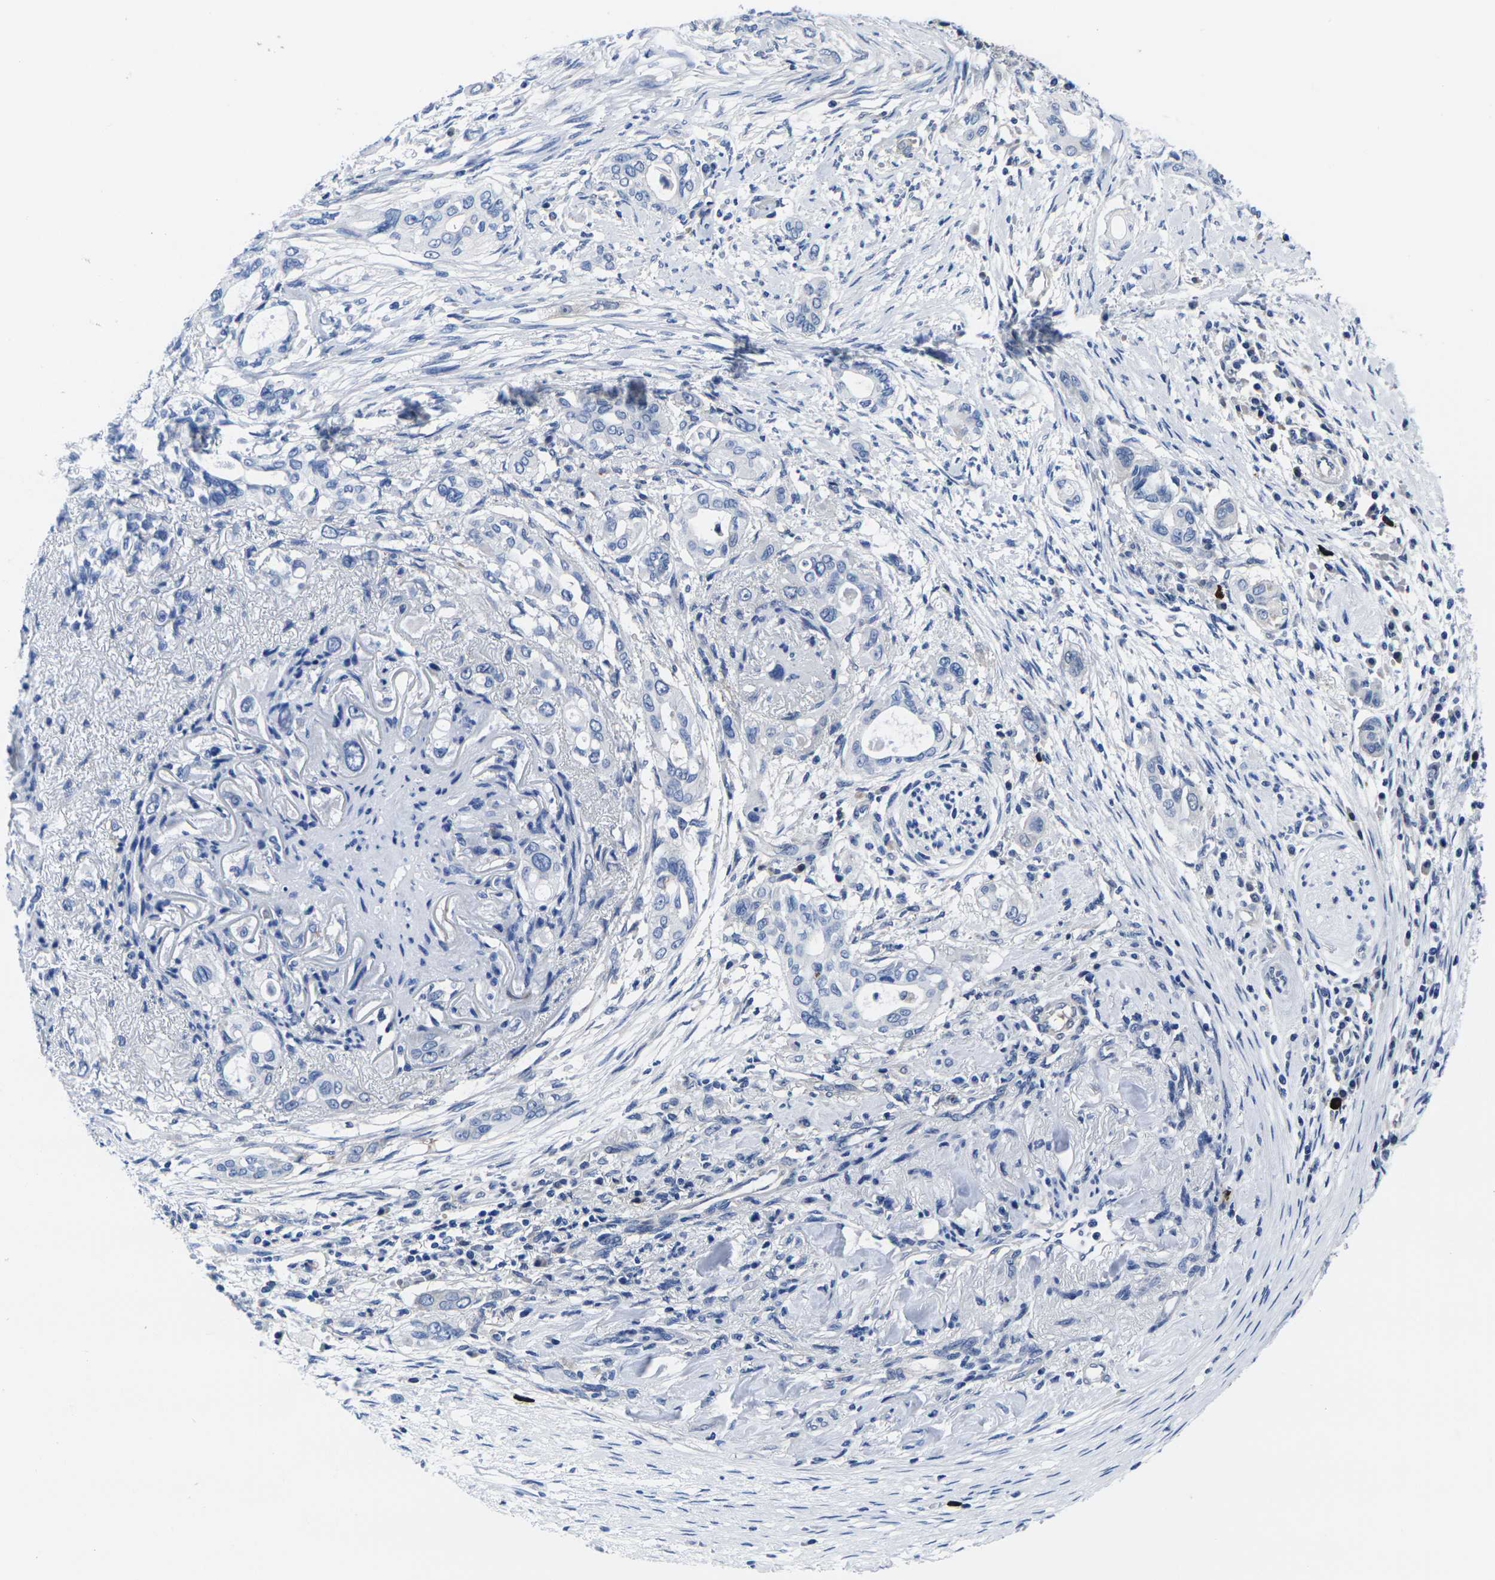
{"staining": {"intensity": "negative", "quantity": "none", "location": "none"}, "tissue": "pancreatic cancer", "cell_type": "Tumor cells", "image_type": "cancer", "snomed": [{"axis": "morphology", "description": "Adenocarcinoma, NOS"}, {"axis": "topography", "description": "Pancreas"}], "caption": "DAB (3,3'-diaminobenzidine) immunohistochemical staining of pancreatic cancer demonstrates no significant expression in tumor cells.", "gene": "EIF4A1", "patient": {"sex": "female", "age": 60}}